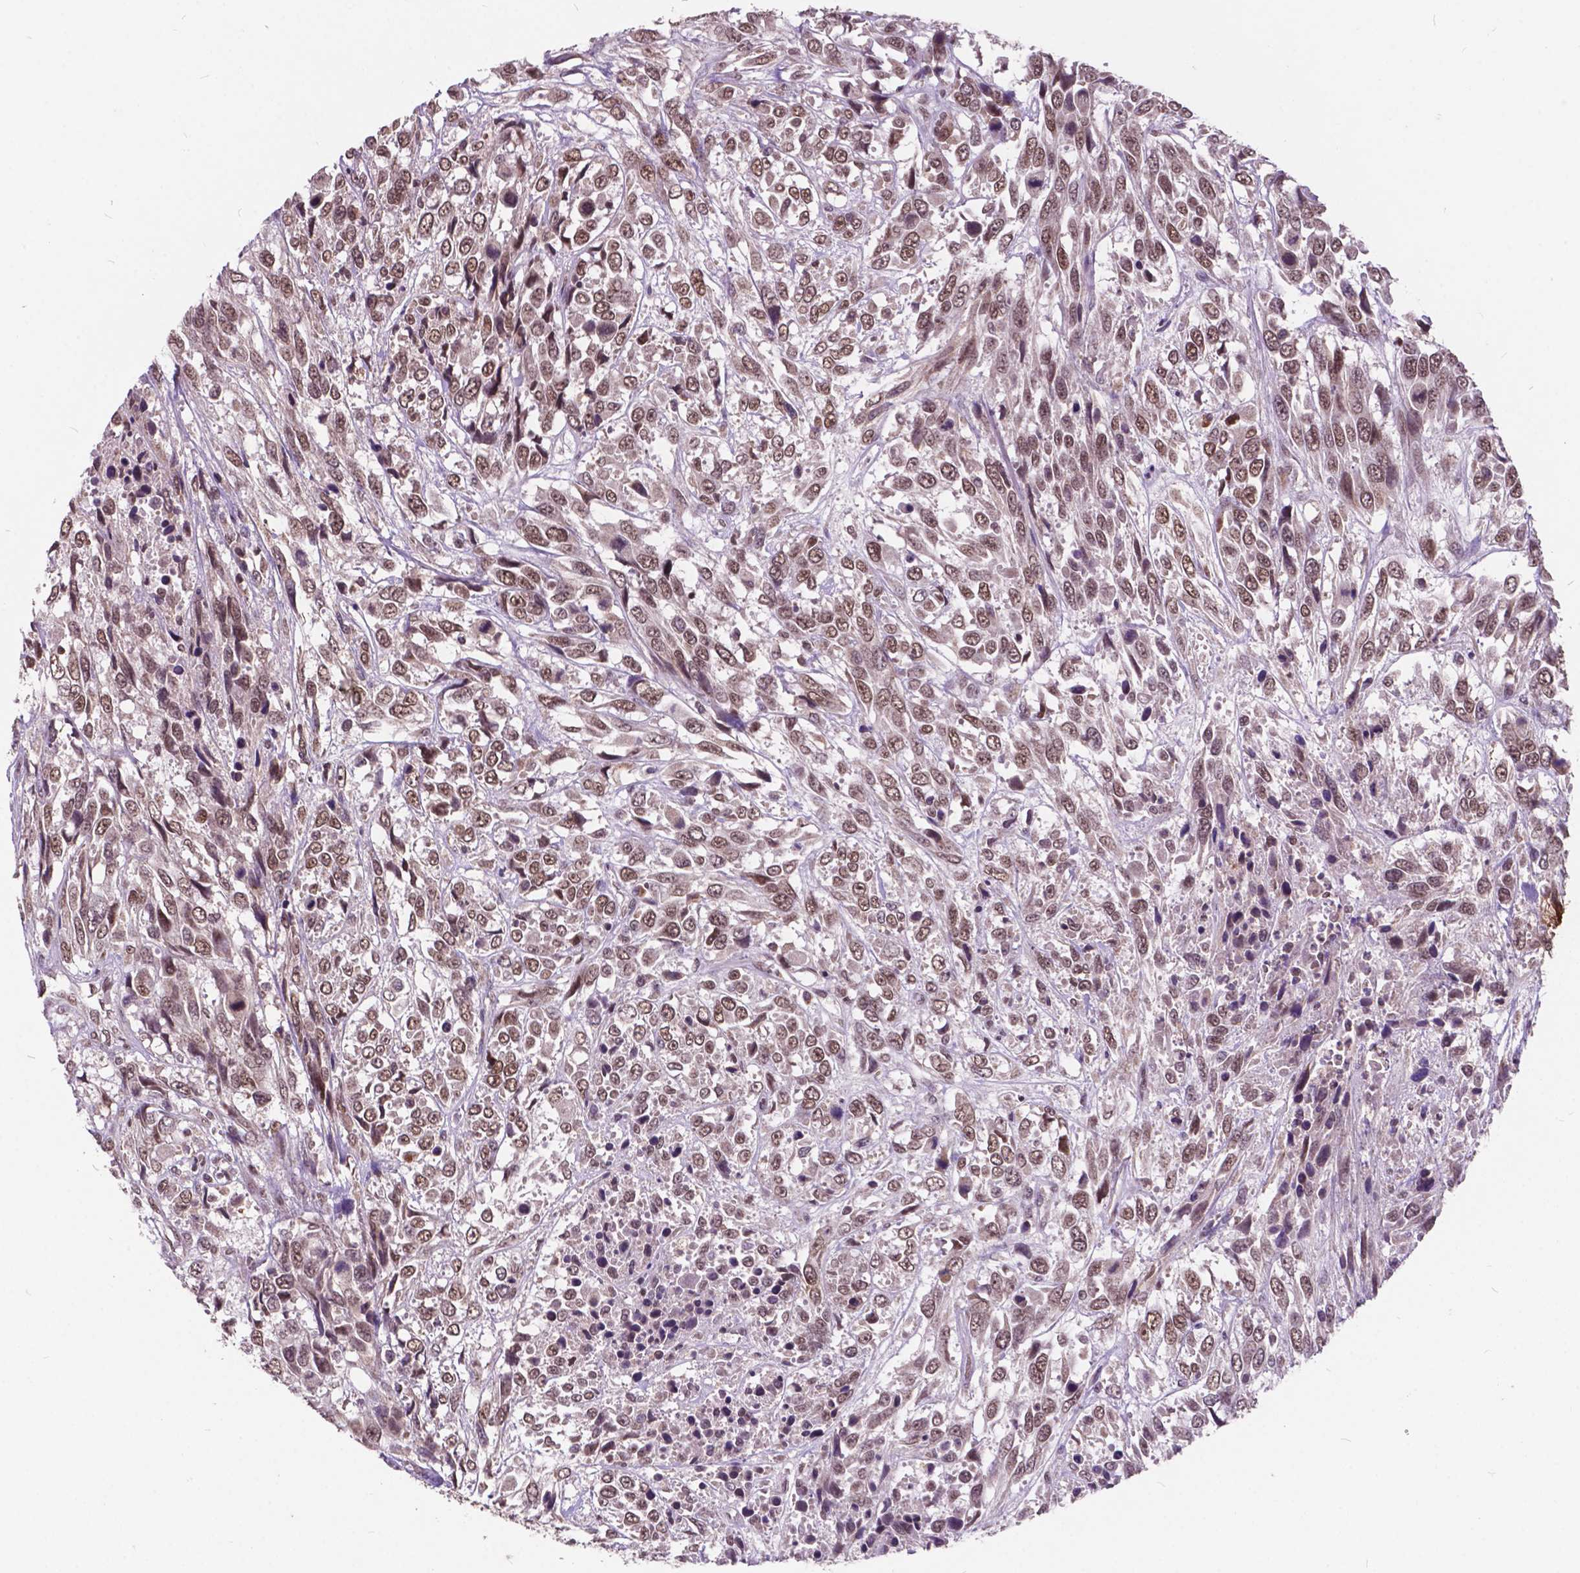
{"staining": {"intensity": "moderate", "quantity": ">75%", "location": "nuclear"}, "tissue": "urothelial cancer", "cell_type": "Tumor cells", "image_type": "cancer", "snomed": [{"axis": "morphology", "description": "Urothelial carcinoma, High grade"}, {"axis": "topography", "description": "Urinary bladder"}], "caption": "Protein staining exhibits moderate nuclear staining in about >75% of tumor cells in urothelial carcinoma (high-grade). The staining was performed using DAB (3,3'-diaminobenzidine), with brown indicating positive protein expression. Nuclei are stained blue with hematoxylin.", "gene": "MSH2", "patient": {"sex": "female", "age": 70}}